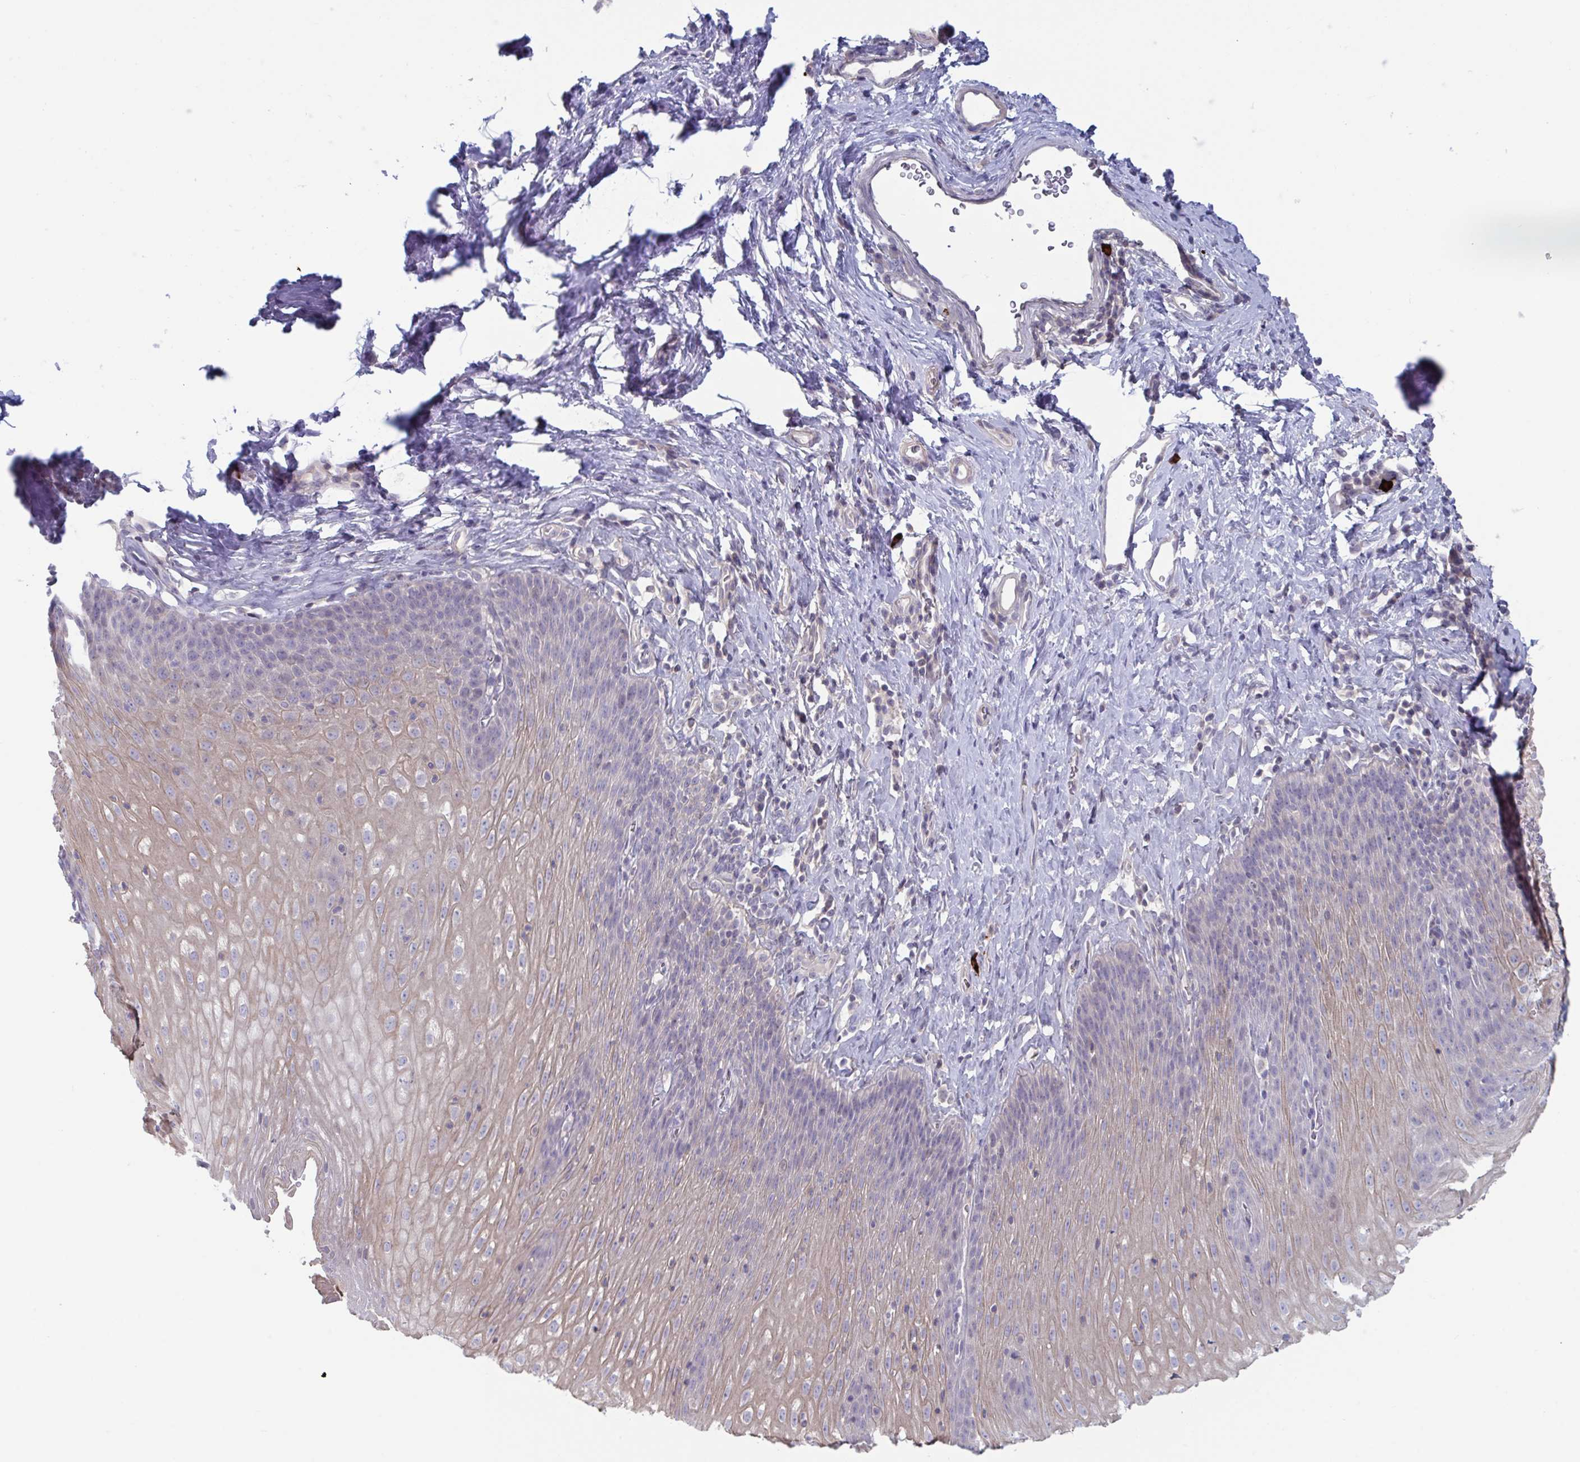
{"staining": {"intensity": "weak", "quantity": "25%-75%", "location": "cytoplasmic/membranous"}, "tissue": "esophagus", "cell_type": "Squamous epithelial cells", "image_type": "normal", "snomed": [{"axis": "morphology", "description": "Normal tissue, NOS"}, {"axis": "topography", "description": "Esophagus"}], "caption": "Immunohistochemistry (DAB) staining of benign human esophagus reveals weak cytoplasmic/membranous protein staining in approximately 25%-75% of squamous epithelial cells. Immunohistochemistry stains the protein in brown and the nuclei are stained blue.", "gene": "STK26", "patient": {"sex": "female", "age": 61}}